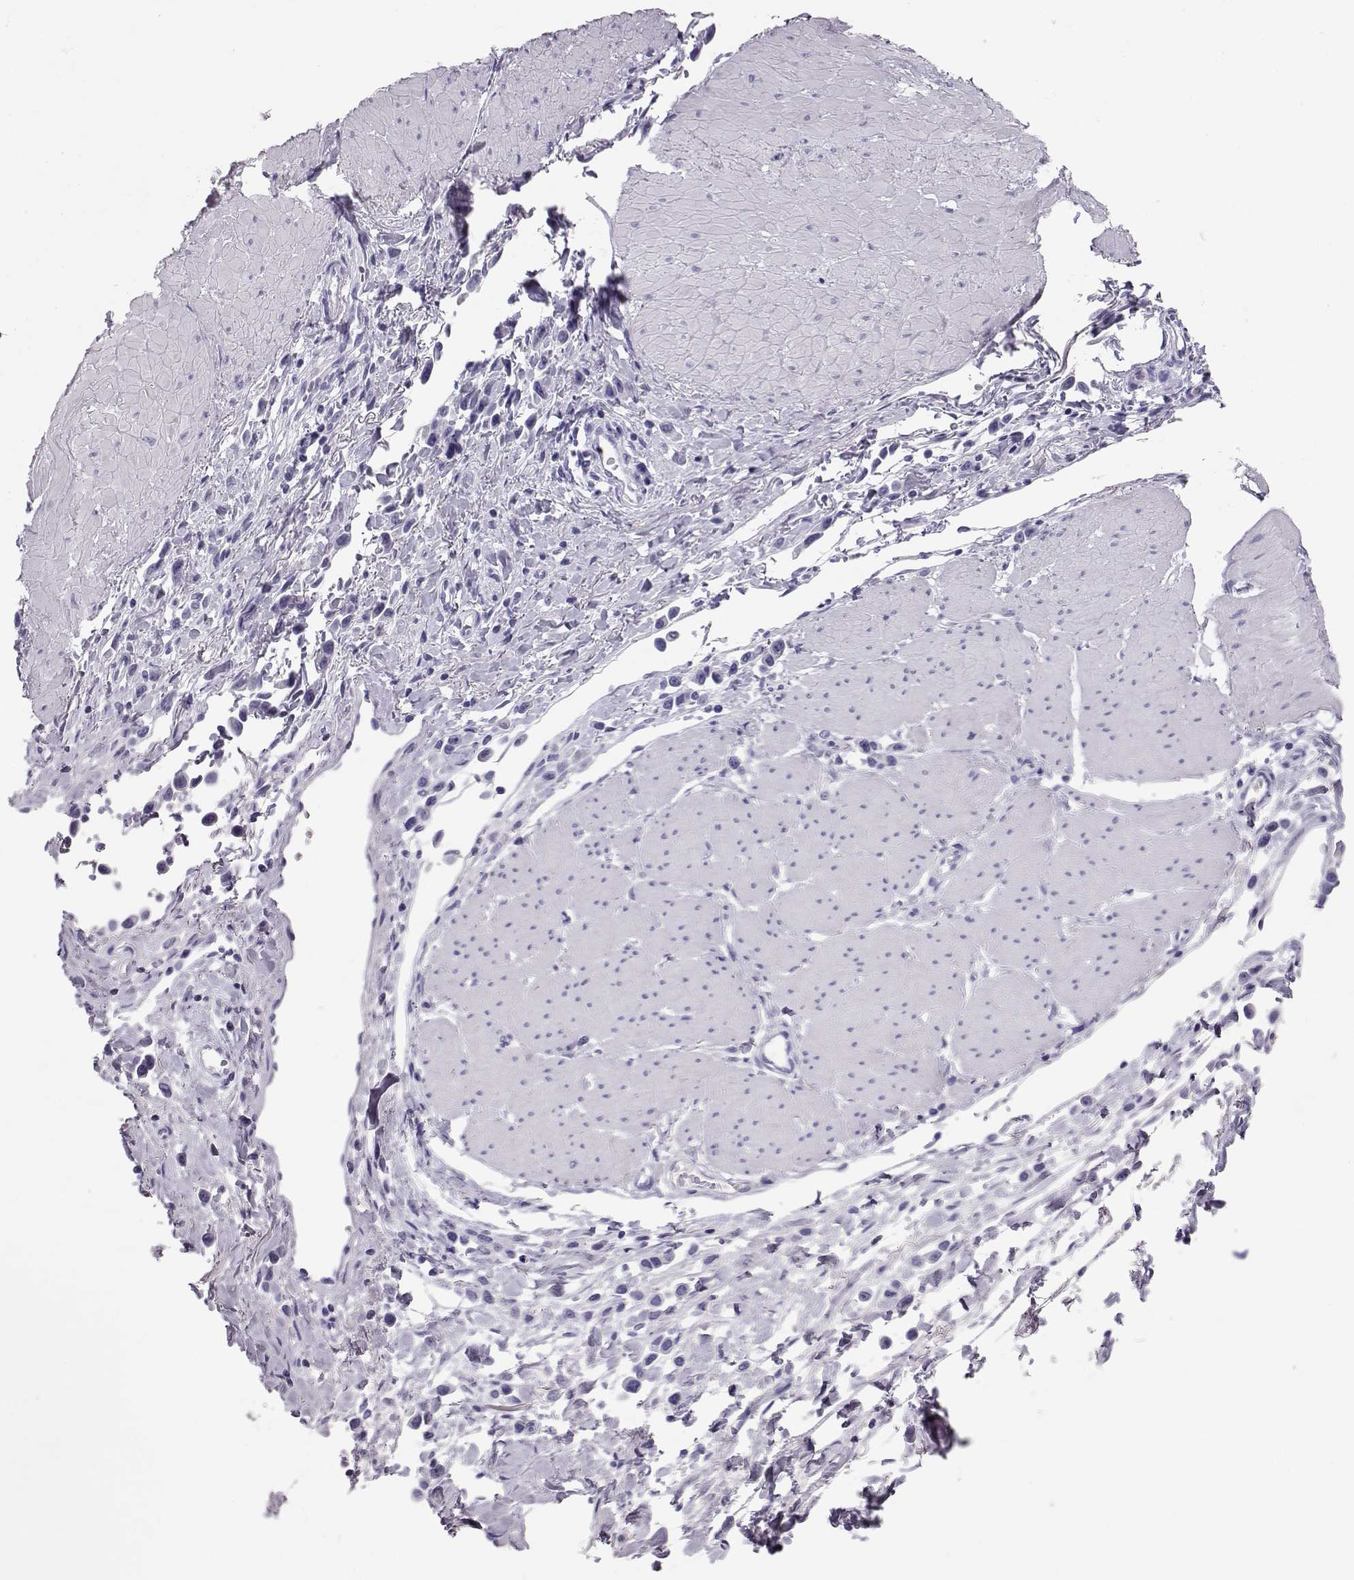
{"staining": {"intensity": "negative", "quantity": "none", "location": "none"}, "tissue": "stomach cancer", "cell_type": "Tumor cells", "image_type": "cancer", "snomed": [{"axis": "morphology", "description": "Adenocarcinoma, NOS"}, {"axis": "topography", "description": "Stomach"}], "caption": "IHC histopathology image of neoplastic tissue: human stomach cancer (adenocarcinoma) stained with DAB (3,3'-diaminobenzidine) displays no significant protein positivity in tumor cells.", "gene": "RD3", "patient": {"sex": "male", "age": 47}}